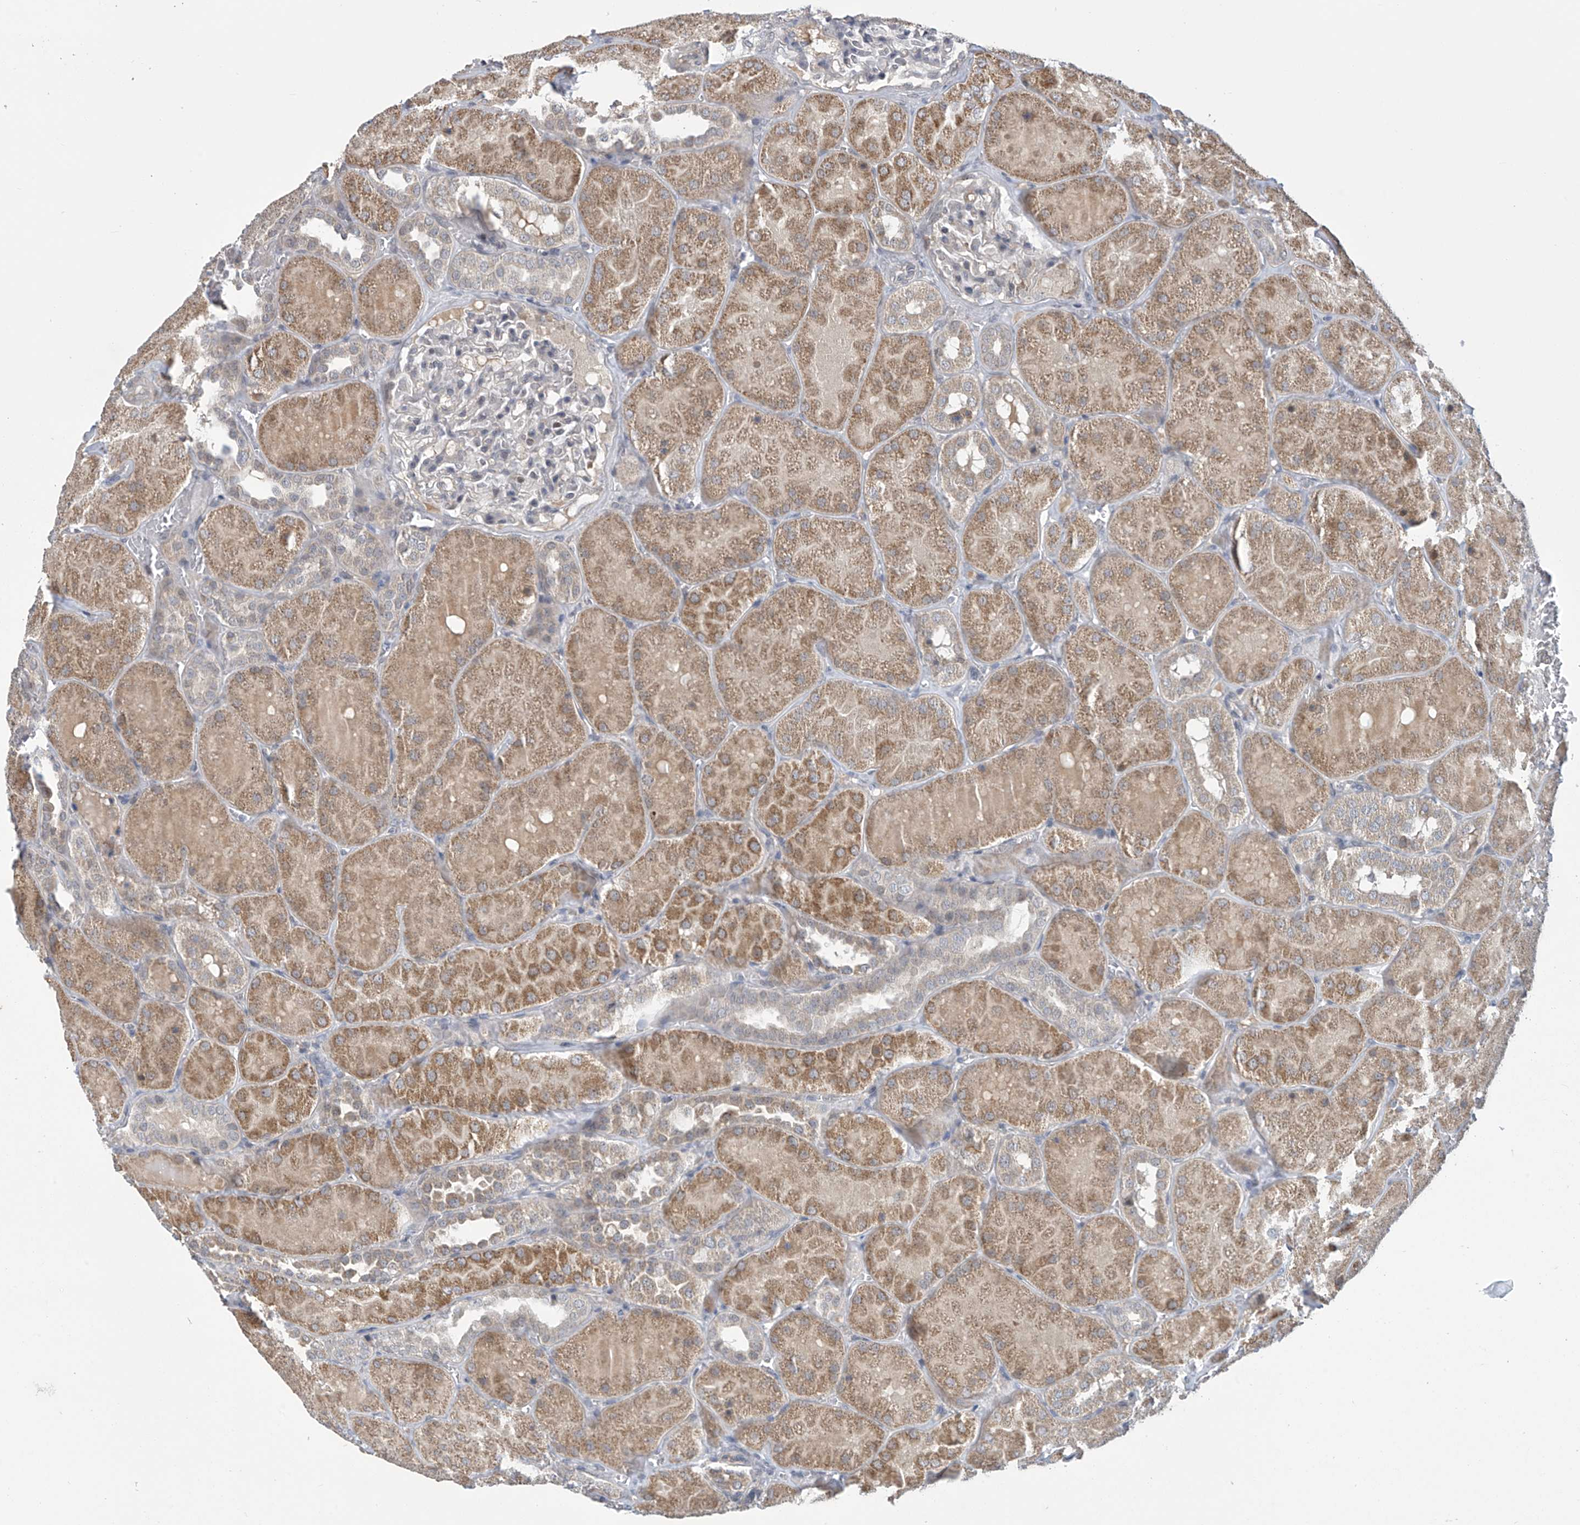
{"staining": {"intensity": "negative", "quantity": "none", "location": "none"}, "tissue": "kidney", "cell_type": "Cells in glomeruli", "image_type": "normal", "snomed": [{"axis": "morphology", "description": "Normal tissue, NOS"}, {"axis": "topography", "description": "Kidney"}], "caption": "Kidney was stained to show a protein in brown. There is no significant positivity in cells in glomeruli. (DAB (3,3'-diaminobenzidine) immunohistochemistry visualized using brightfield microscopy, high magnification).", "gene": "ABHD13", "patient": {"sex": "male", "age": 28}}